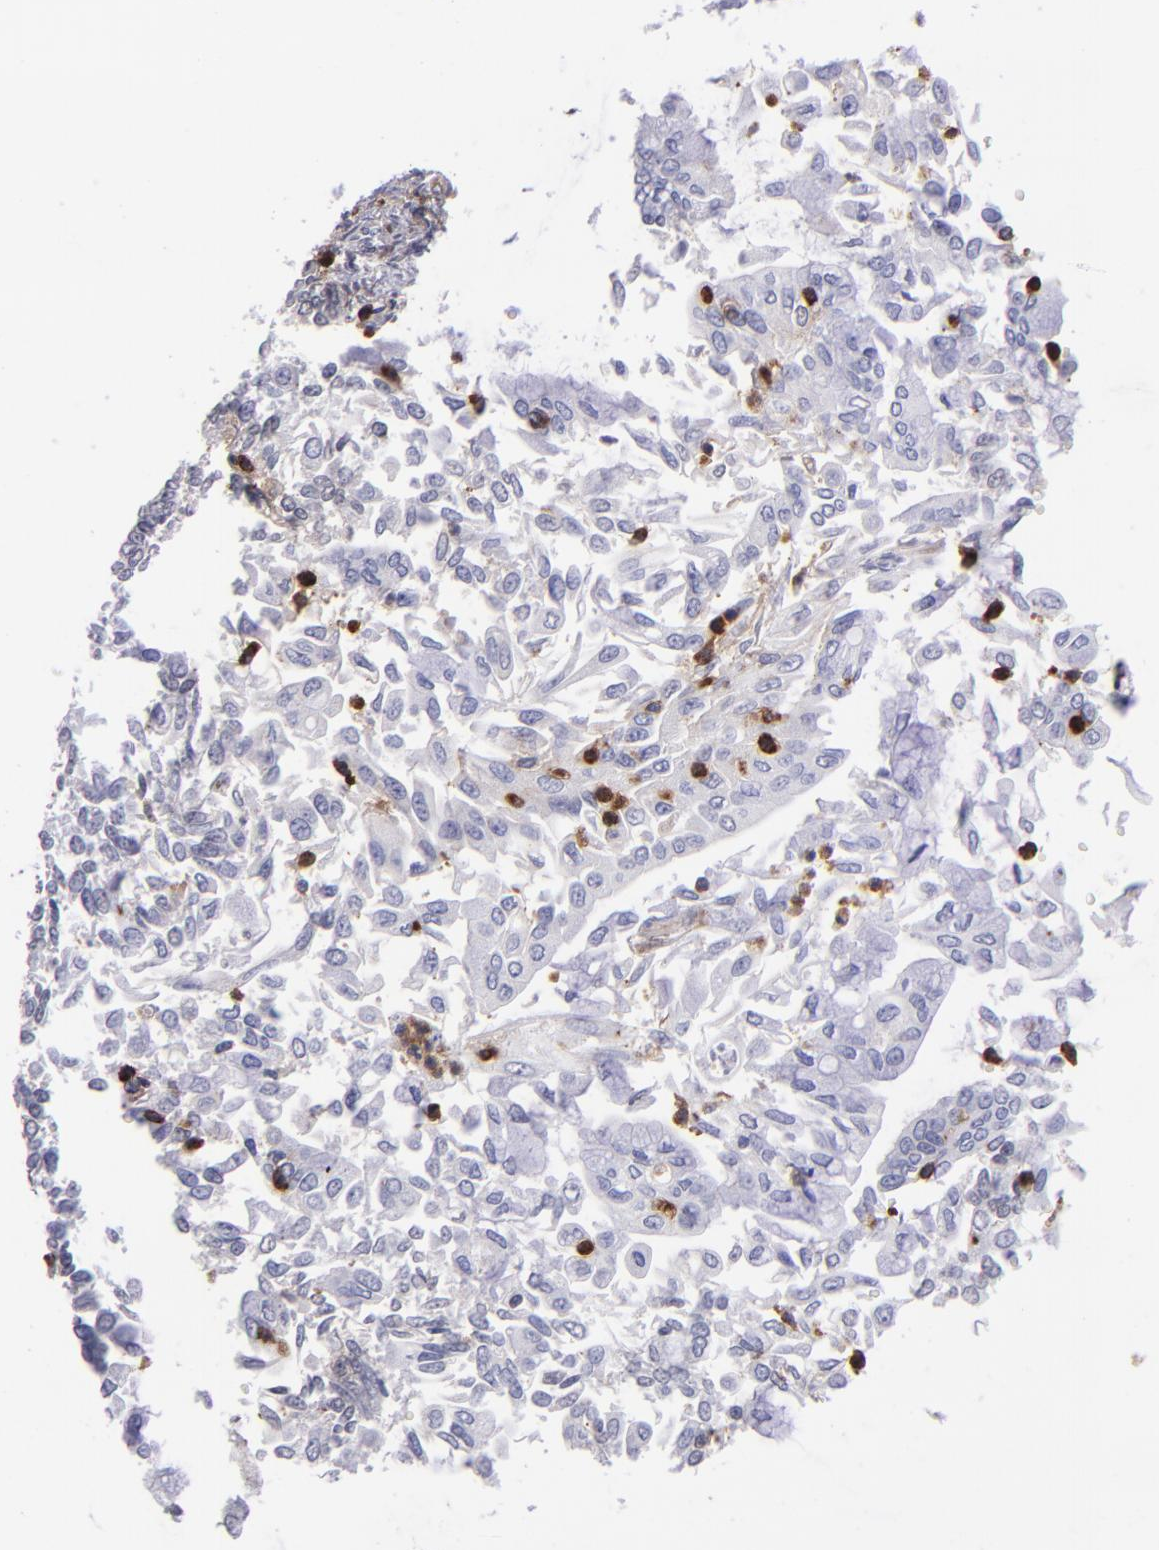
{"staining": {"intensity": "negative", "quantity": "none", "location": "none"}, "tissue": "endometrial cancer", "cell_type": "Tumor cells", "image_type": "cancer", "snomed": [{"axis": "morphology", "description": "Adenocarcinoma, NOS"}, {"axis": "topography", "description": "Endometrium"}], "caption": "A micrograph of endometrial cancer stained for a protein displays no brown staining in tumor cells. (Stains: DAB (3,3'-diaminobenzidine) immunohistochemistry with hematoxylin counter stain, Microscopy: brightfield microscopy at high magnification).", "gene": "ICAM3", "patient": {"sex": "female", "age": 75}}